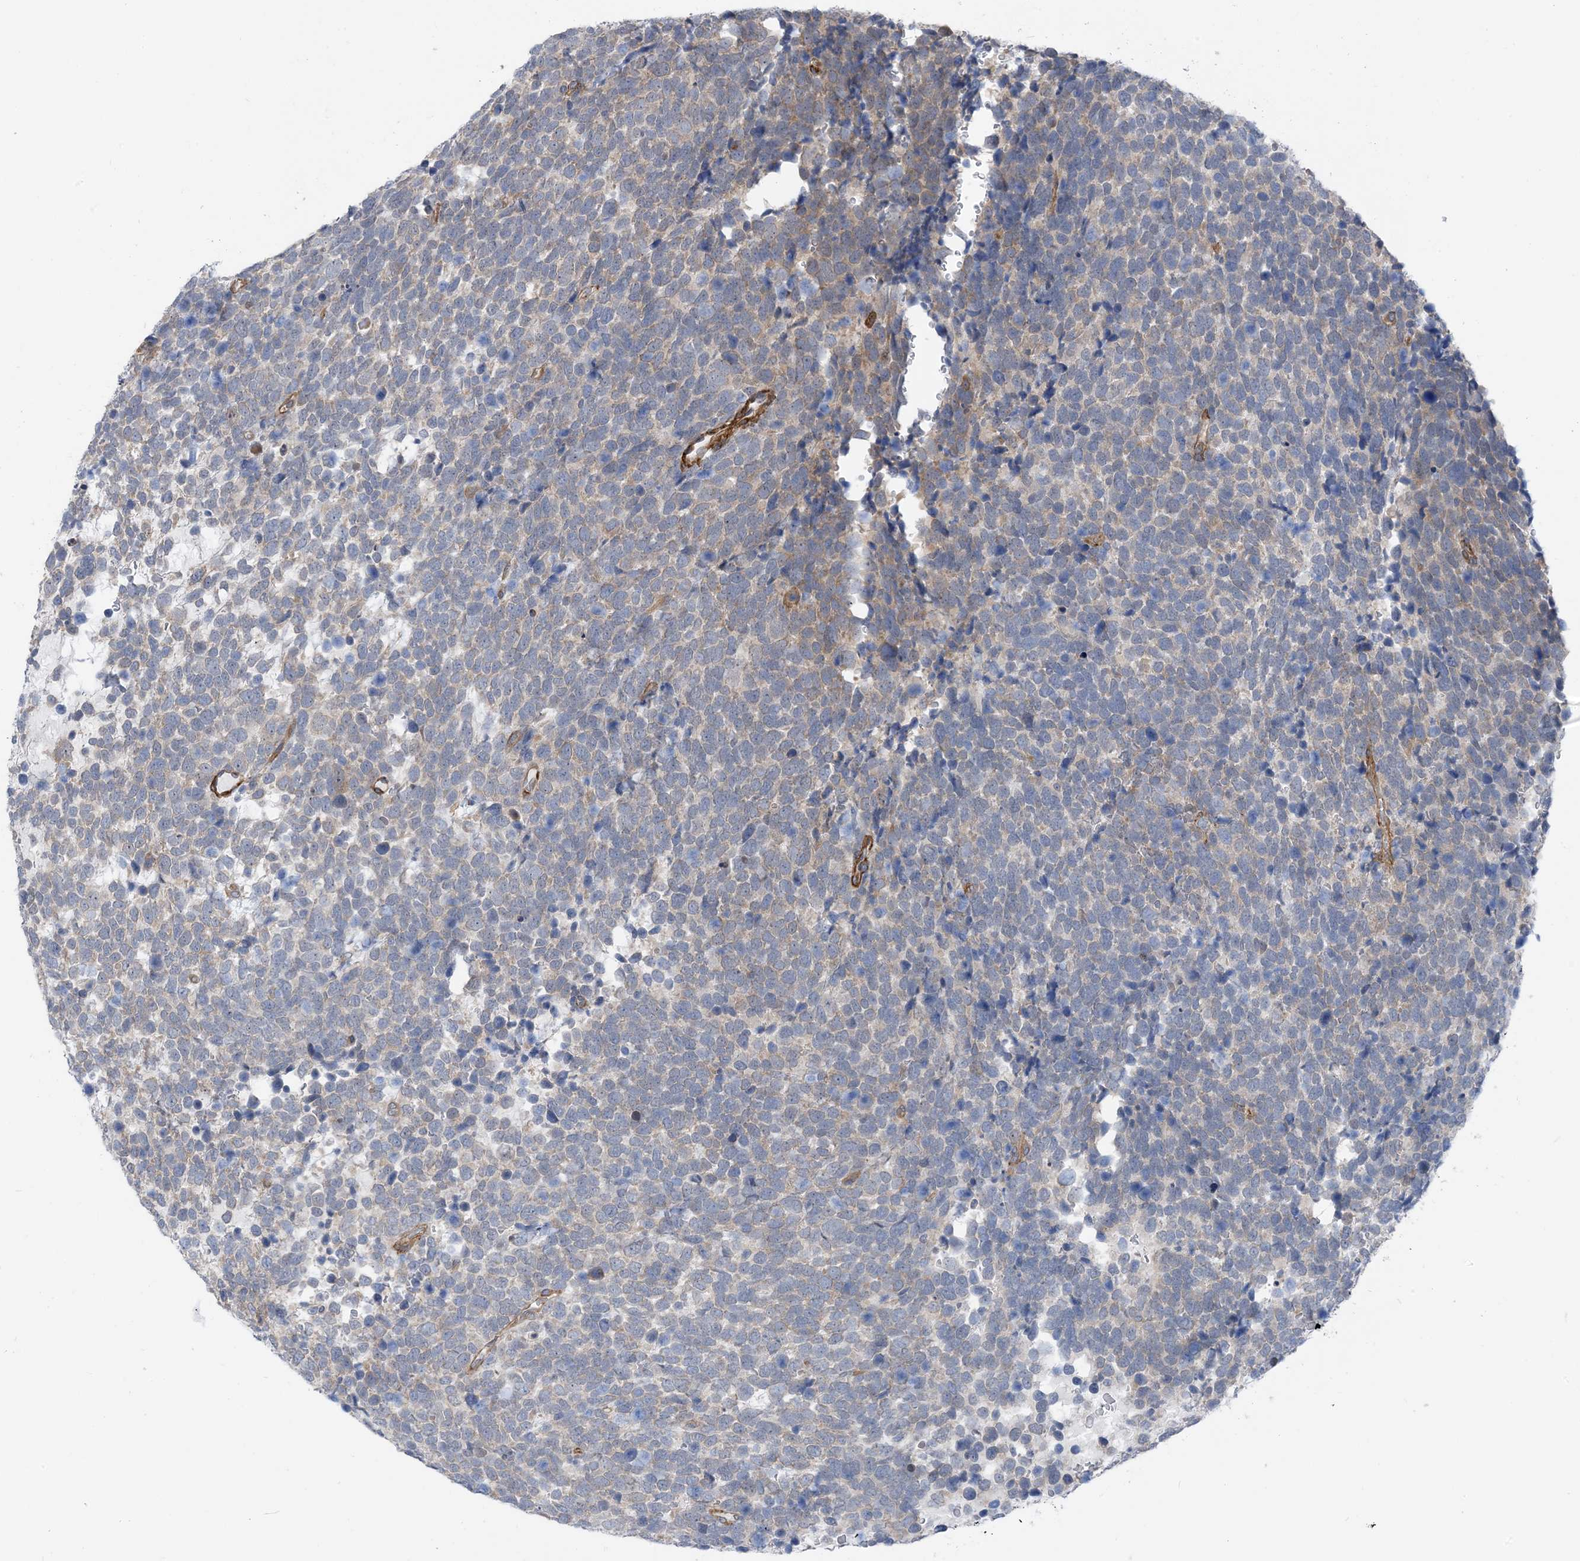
{"staining": {"intensity": "weak", "quantity": "<25%", "location": "cytoplasmic/membranous"}, "tissue": "urothelial cancer", "cell_type": "Tumor cells", "image_type": "cancer", "snomed": [{"axis": "morphology", "description": "Urothelial carcinoma, High grade"}, {"axis": "topography", "description": "Urinary bladder"}], "caption": "Human high-grade urothelial carcinoma stained for a protein using IHC shows no expression in tumor cells.", "gene": "PLEKHA3", "patient": {"sex": "female", "age": 82}}